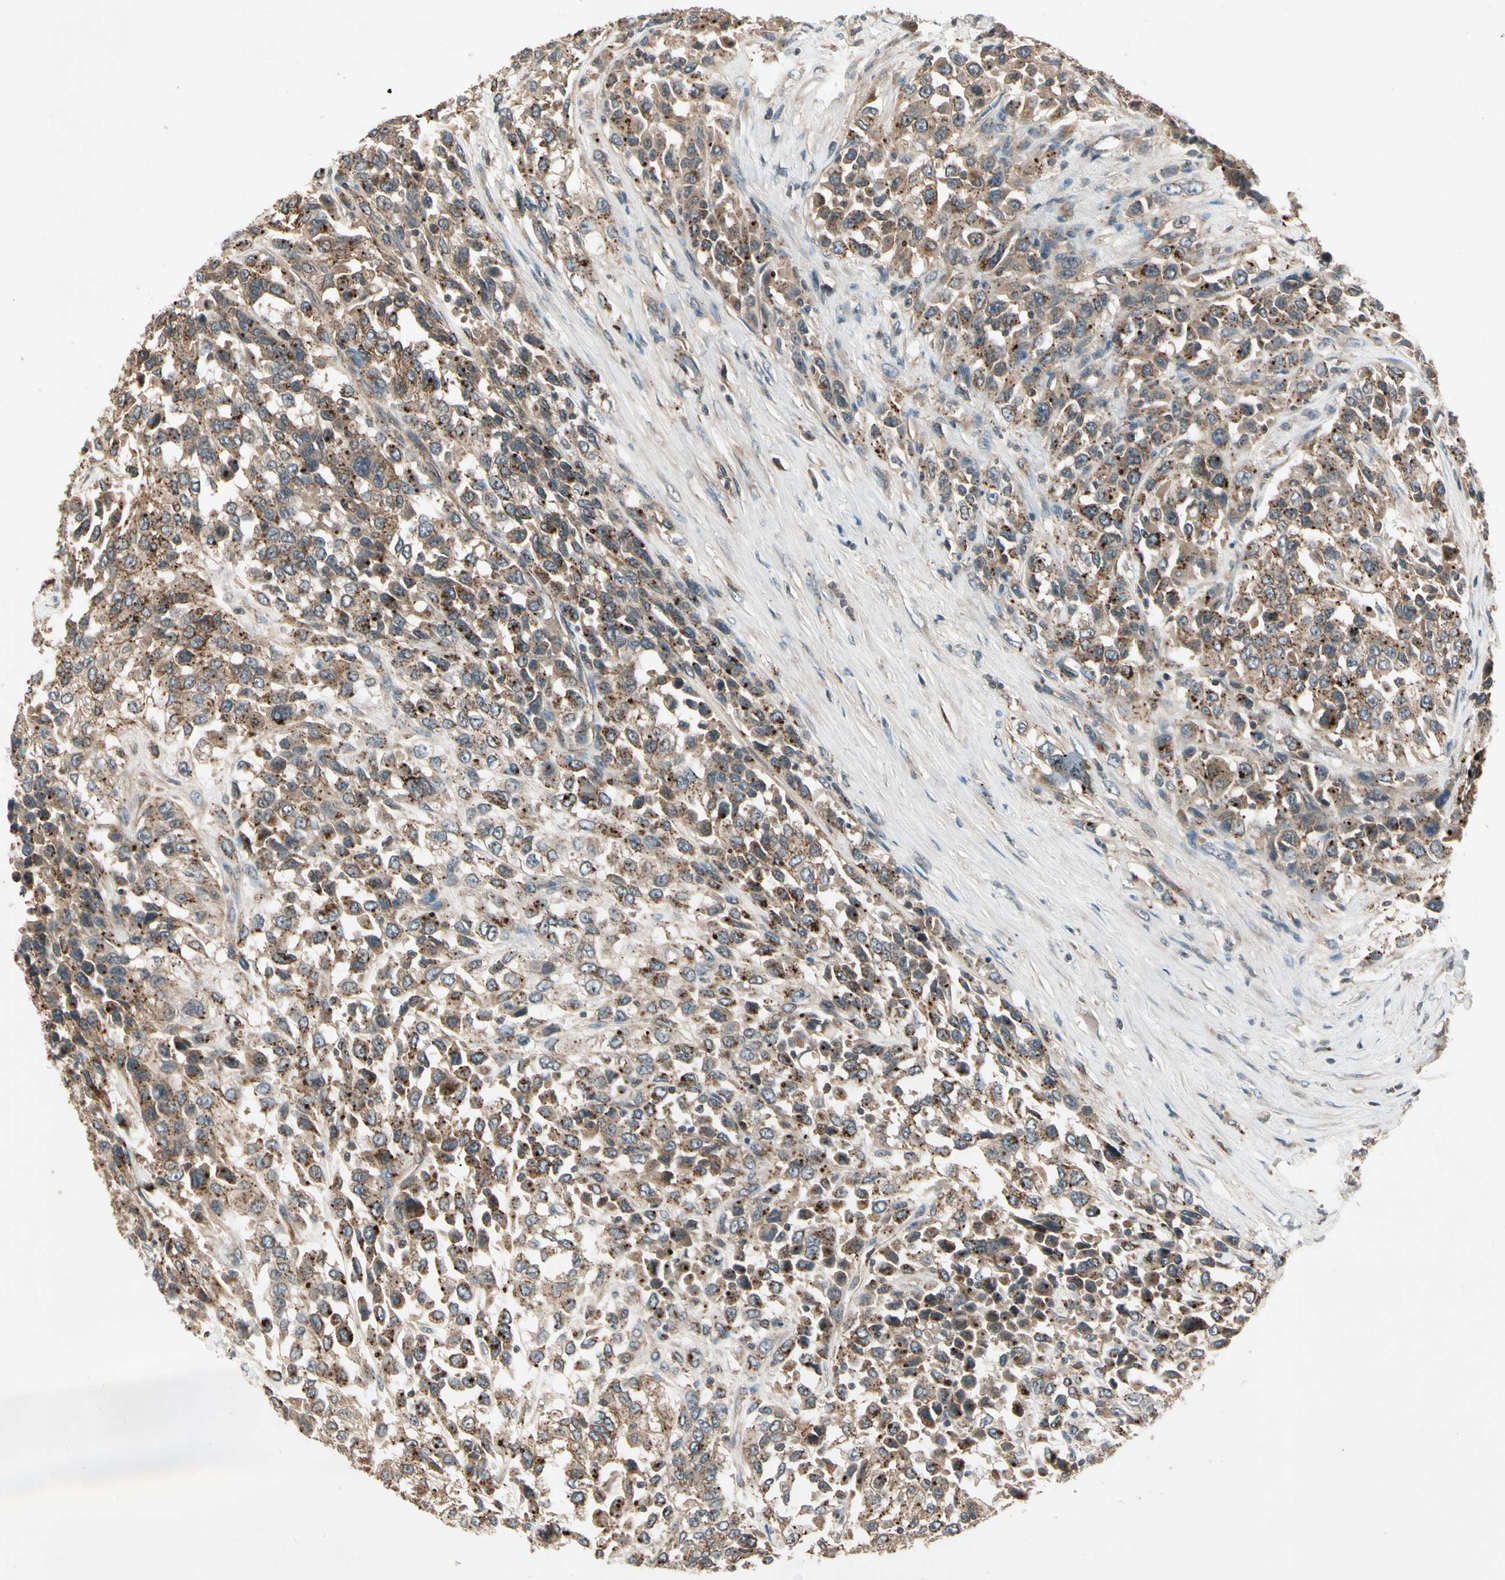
{"staining": {"intensity": "strong", "quantity": "25%-75%", "location": "cytoplasmic/membranous"}, "tissue": "urothelial cancer", "cell_type": "Tumor cells", "image_type": "cancer", "snomed": [{"axis": "morphology", "description": "Urothelial carcinoma, High grade"}, {"axis": "topography", "description": "Urinary bladder"}], "caption": "Human urothelial cancer stained for a protein (brown) shows strong cytoplasmic/membranous positive positivity in approximately 25%-75% of tumor cells.", "gene": "FLOT1", "patient": {"sex": "female", "age": 80}}